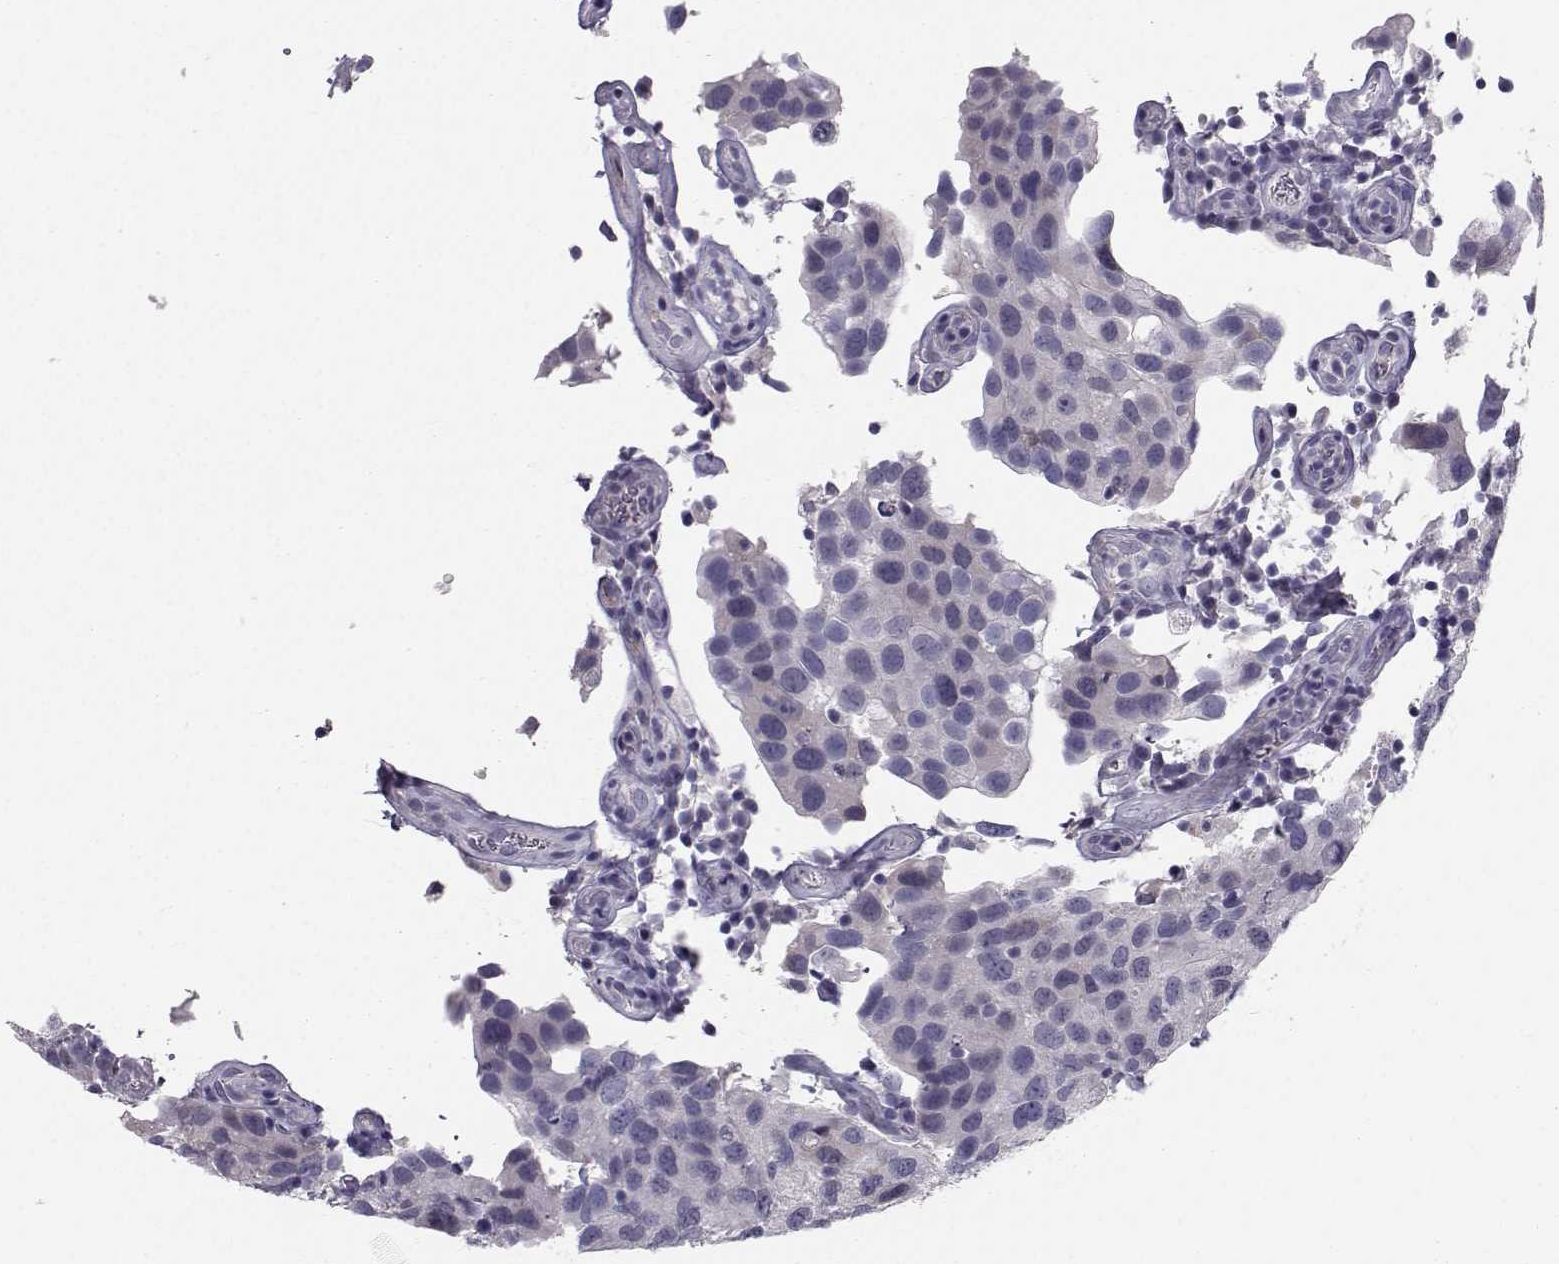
{"staining": {"intensity": "negative", "quantity": "none", "location": "none"}, "tissue": "urothelial cancer", "cell_type": "Tumor cells", "image_type": "cancer", "snomed": [{"axis": "morphology", "description": "Urothelial carcinoma, High grade"}, {"axis": "topography", "description": "Urinary bladder"}], "caption": "Tumor cells show no significant protein staining in urothelial cancer. (Stains: DAB immunohistochemistry (IHC) with hematoxylin counter stain, Microscopy: brightfield microscopy at high magnification).", "gene": "SPDYE4", "patient": {"sex": "male", "age": 79}}